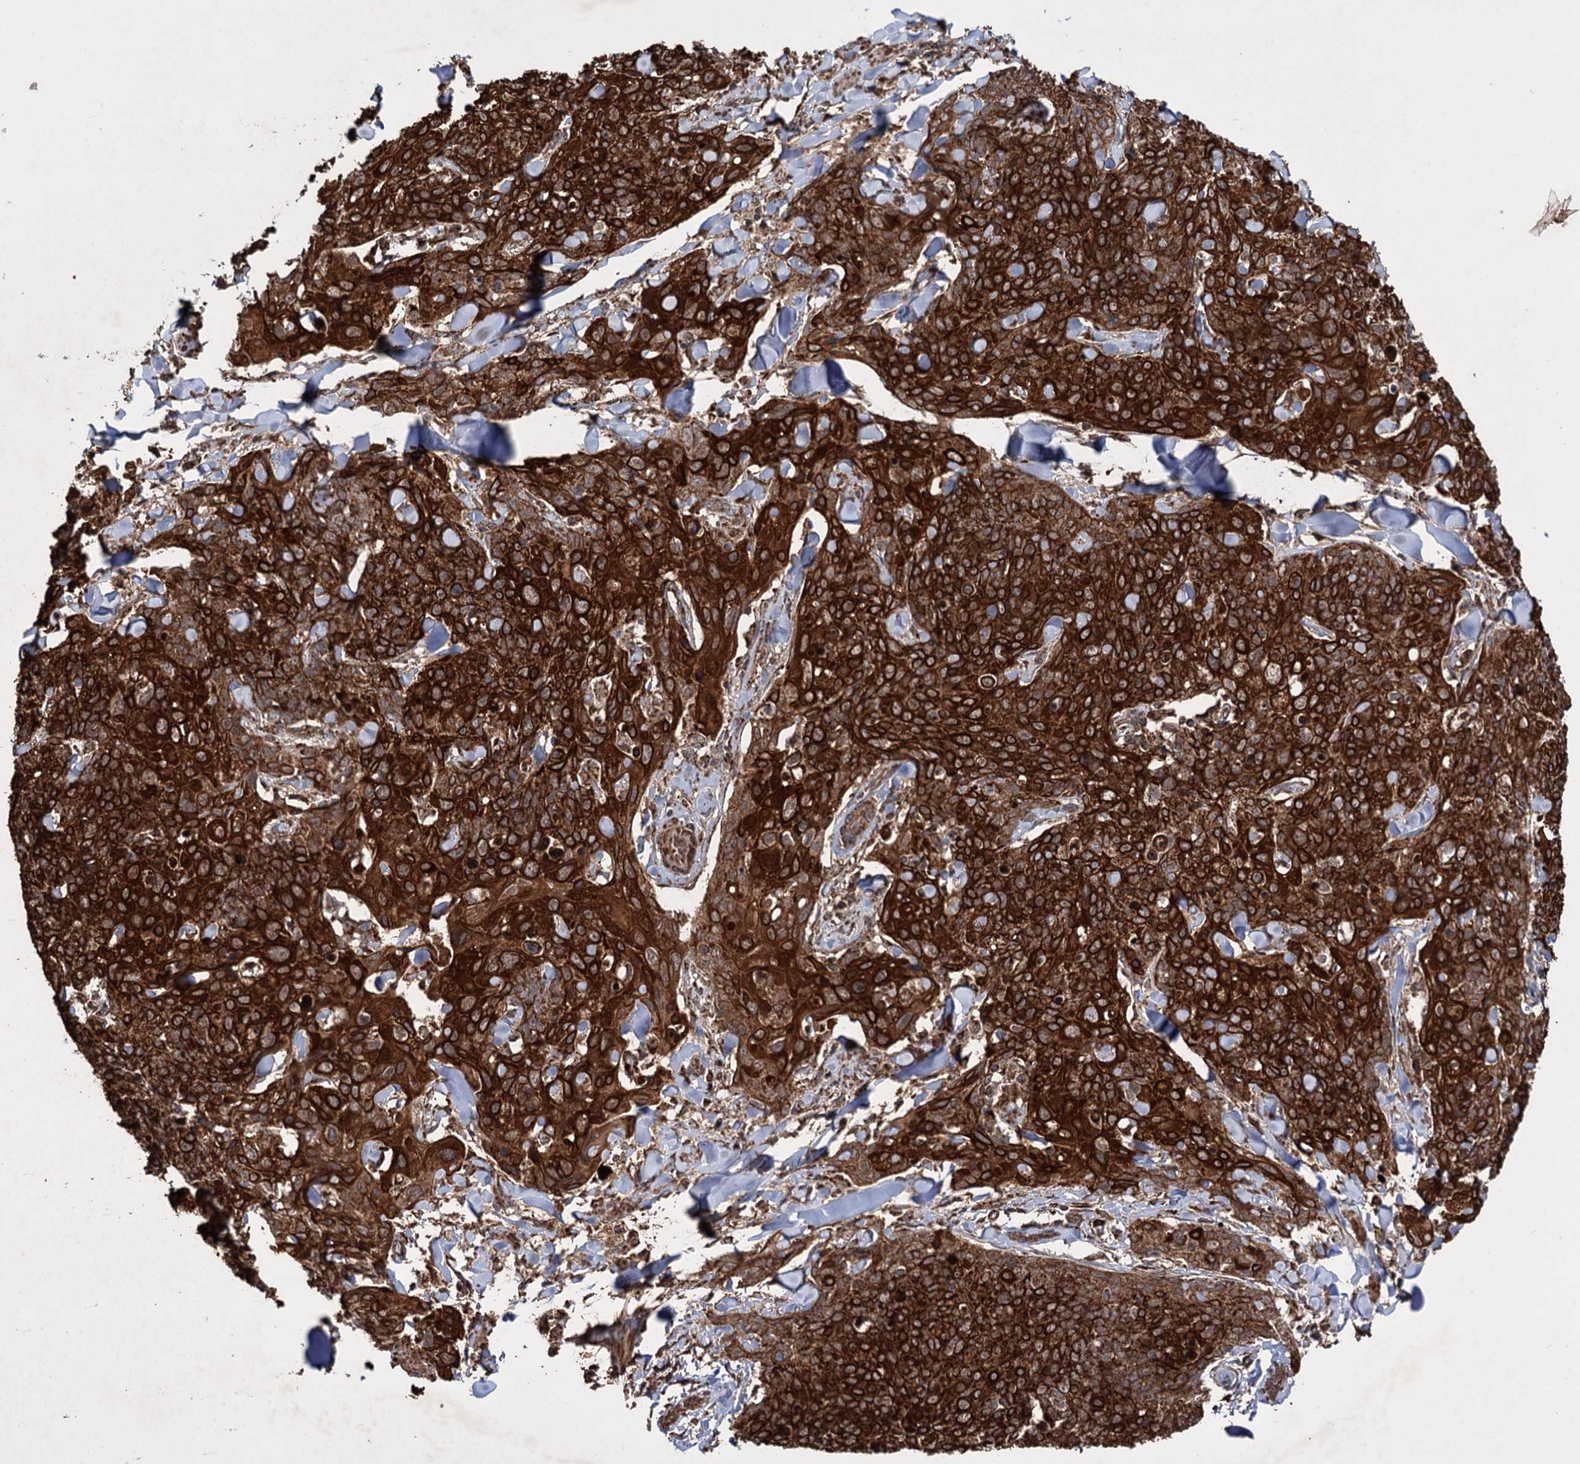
{"staining": {"intensity": "strong", "quantity": ">75%", "location": "cytoplasmic/membranous"}, "tissue": "skin cancer", "cell_type": "Tumor cells", "image_type": "cancer", "snomed": [{"axis": "morphology", "description": "Squamous cell carcinoma, NOS"}, {"axis": "topography", "description": "Skin"}, {"axis": "topography", "description": "Vulva"}], "caption": "Immunohistochemistry (IHC) histopathology image of human squamous cell carcinoma (skin) stained for a protein (brown), which reveals high levels of strong cytoplasmic/membranous positivity in about >75% of tumor cells.", "gene": "IPO4", "patient": {"sex": "female", "age": 85}}